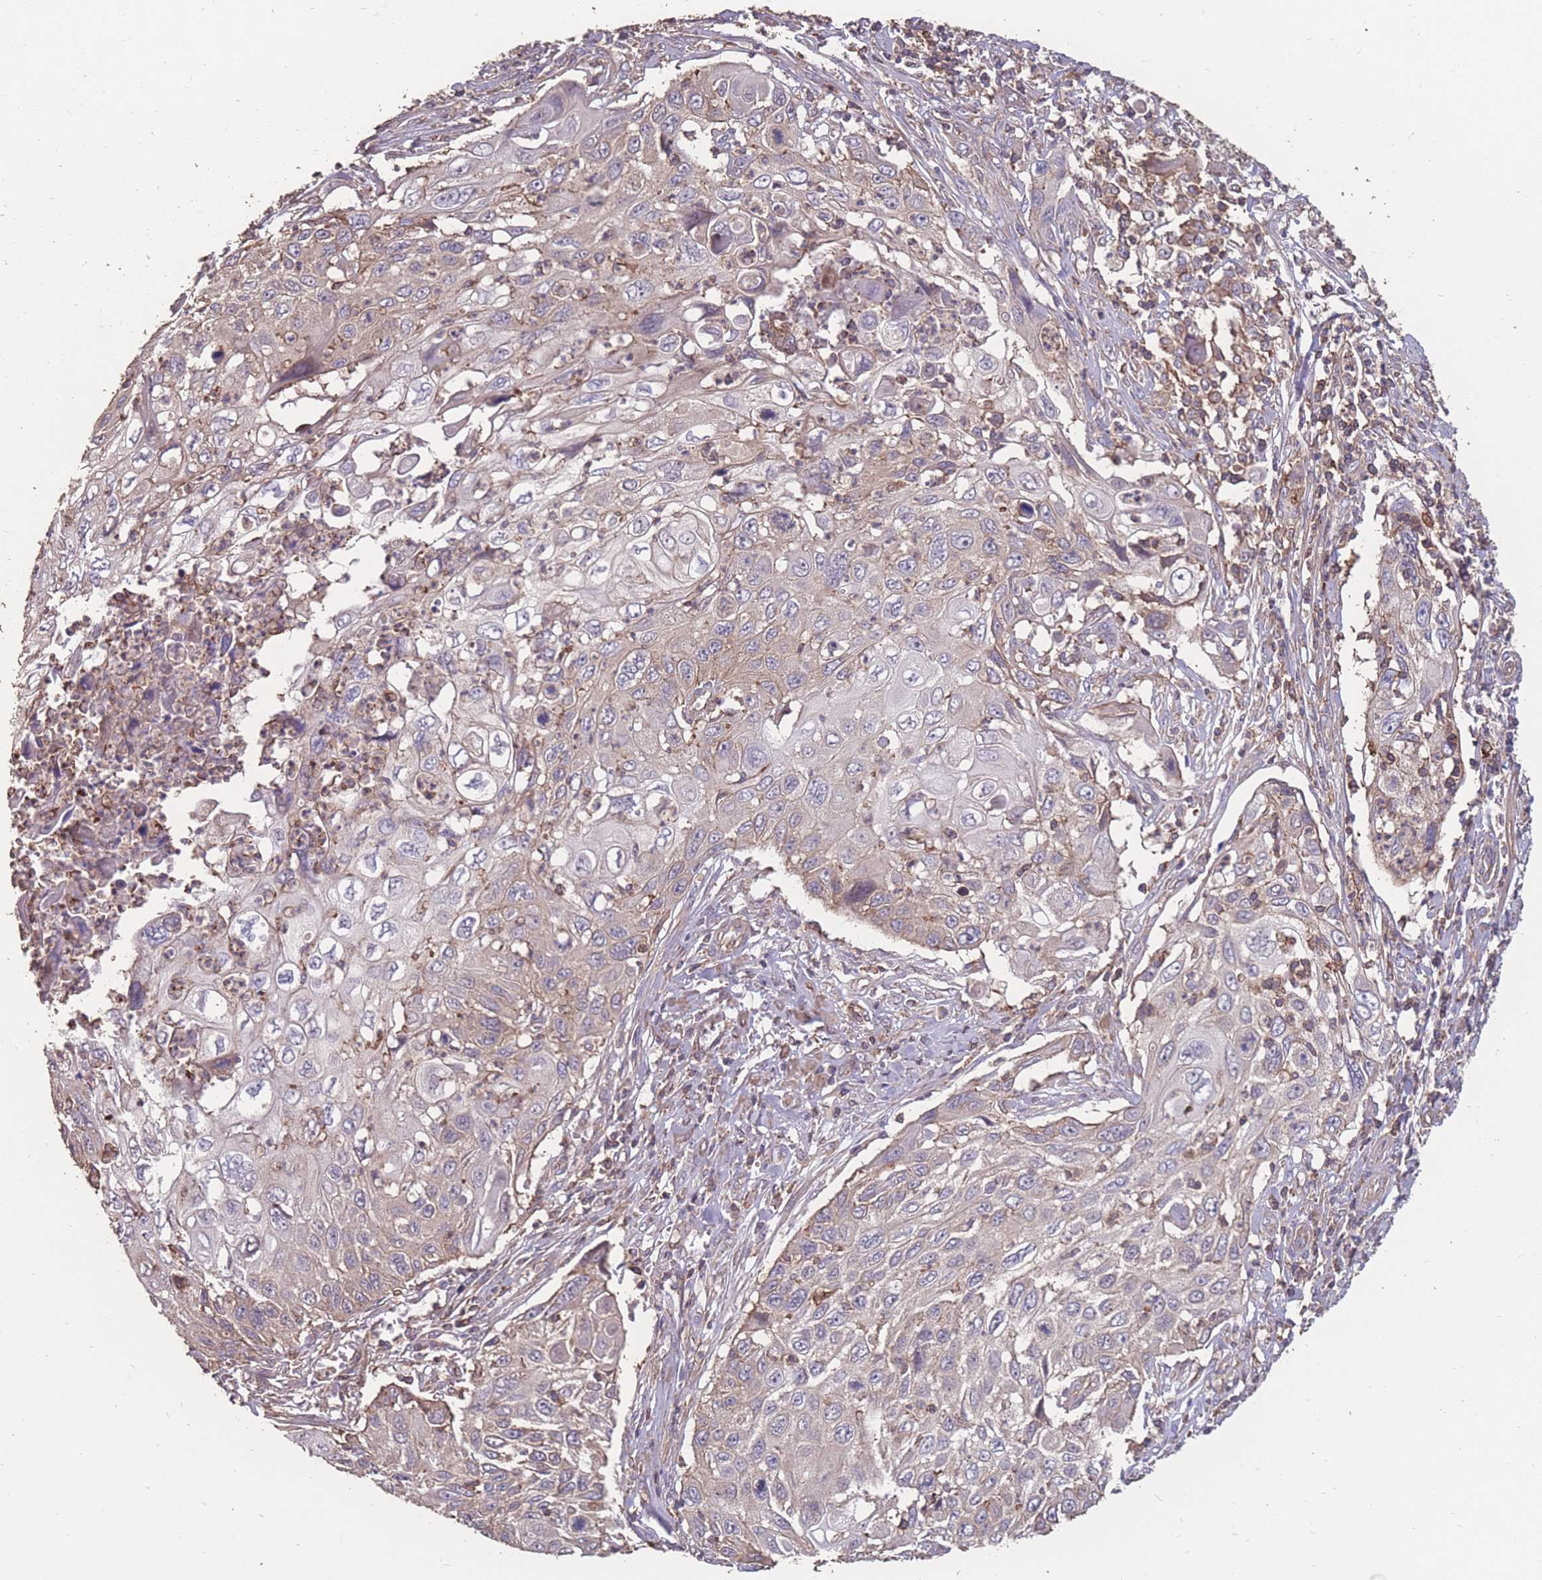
{"staining": {"intensity": "weak", "quantity": "<25%", "location": "cytoplasmic/membranous"}, "tissue": "cervical cancer", "cell_type": "Tumor cells", "image_type": "cancer", "snomed": [{"axis": "morphology", "description": "Squamous cell carcinoma, NOS"}, {"axis": "topography", "description": "Cervix"}], "caption": "A high-resolution histopathology image shows immunohistochemistry (IHC) staining of squamous cell carcinoma (cervical), which exhibits no significant expression in tumor cells.", "gene": "NUDT21", "patient": {"sex": "female", "age": 70}}